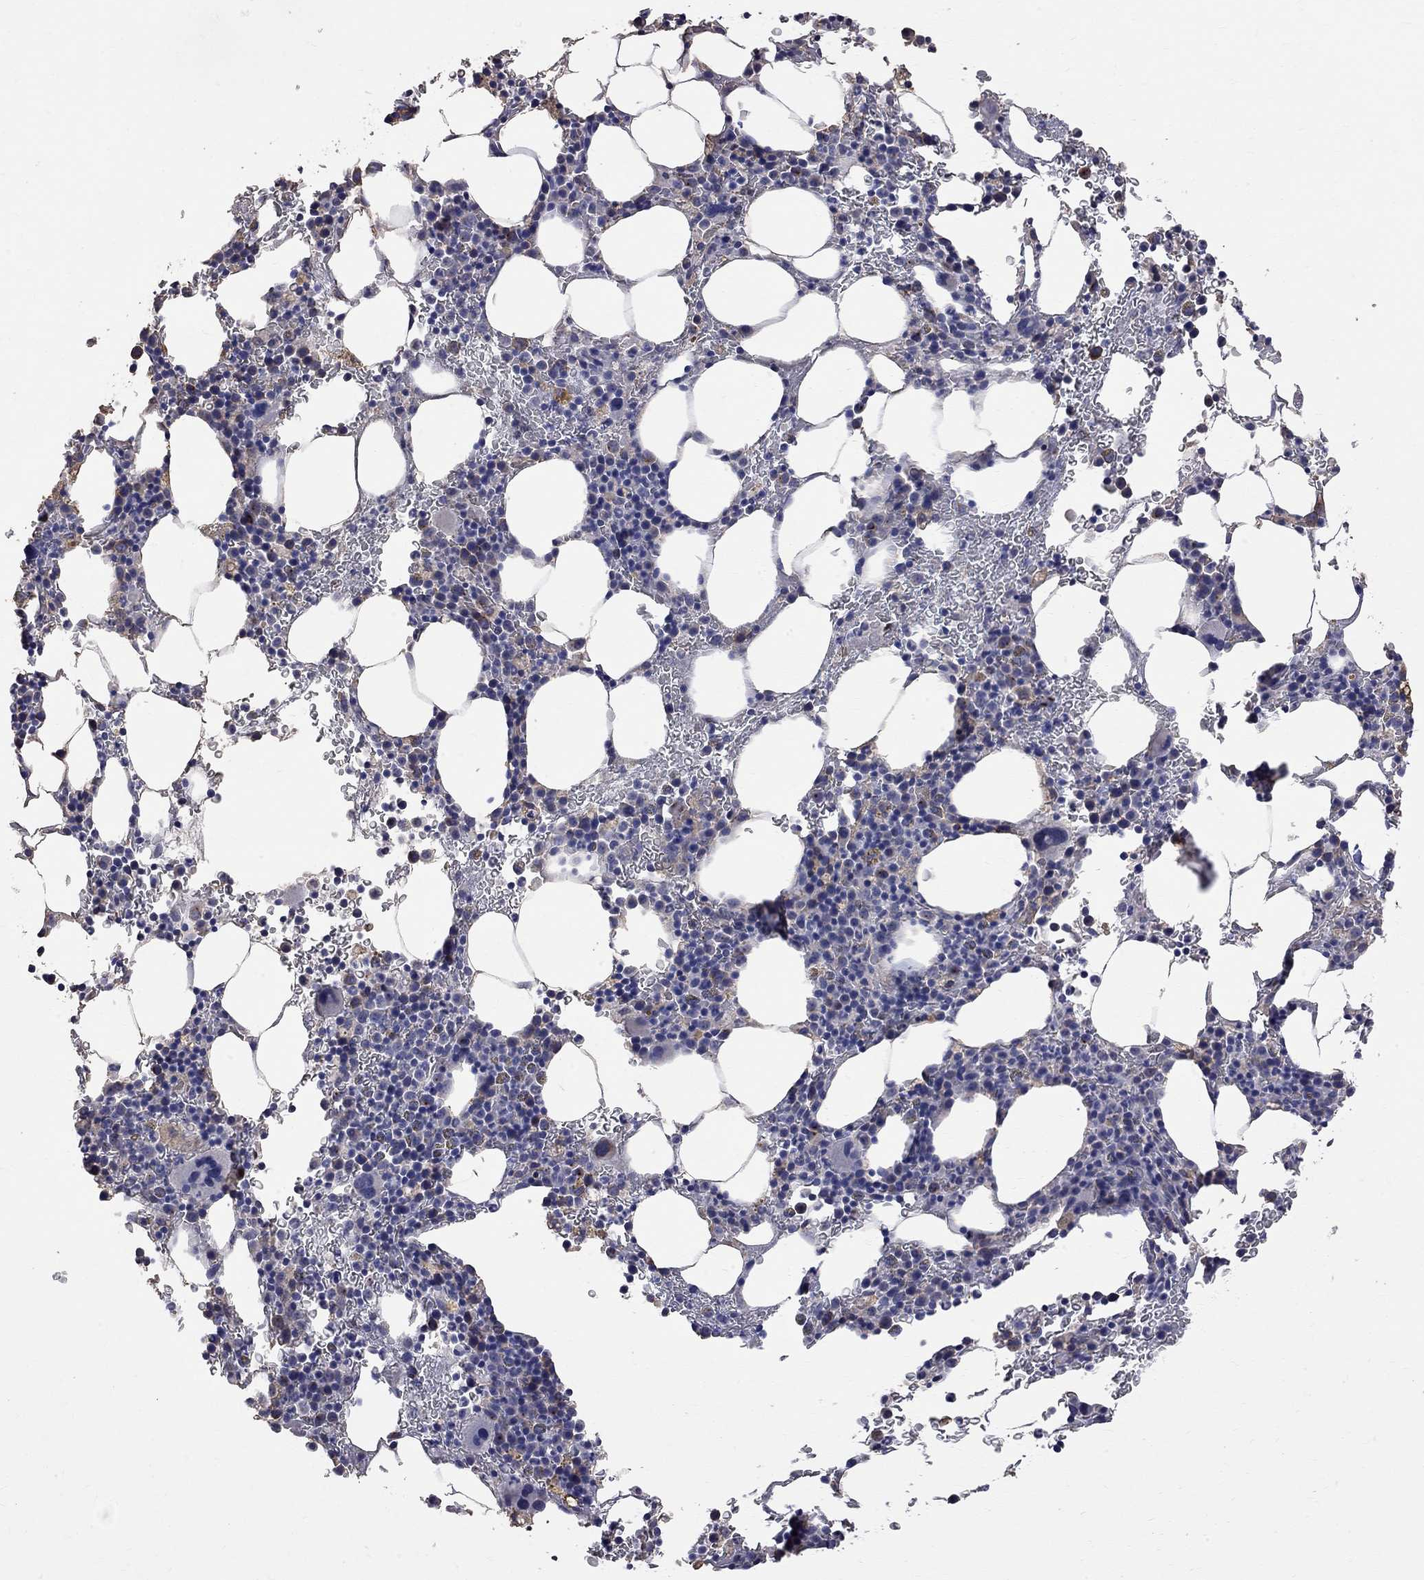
{"staining": {"intensity": "weak", "quantity": "<25%", "location": "cytoplasmic/membranous"}, "tissue": "bone marrow", "cell_type": "Hematopoietic cells", "image_type": "normal", "snomed": [{"axis": "morphology", "description": "Normal tissue, NOS"}, {"axis": "topography", "description": "Bone marrow"}], "caption": "A high-resolution micrograph shows IHC staining of unremarkable bone marrow, which reveals no significant positivity in hematopoietic cells. The staining is performed using DAB brown chromogen with nuclei counter-stained in using hematoxylin.", "gene": "CKAP2", "patient": {"sex": "male", "age": 77}}